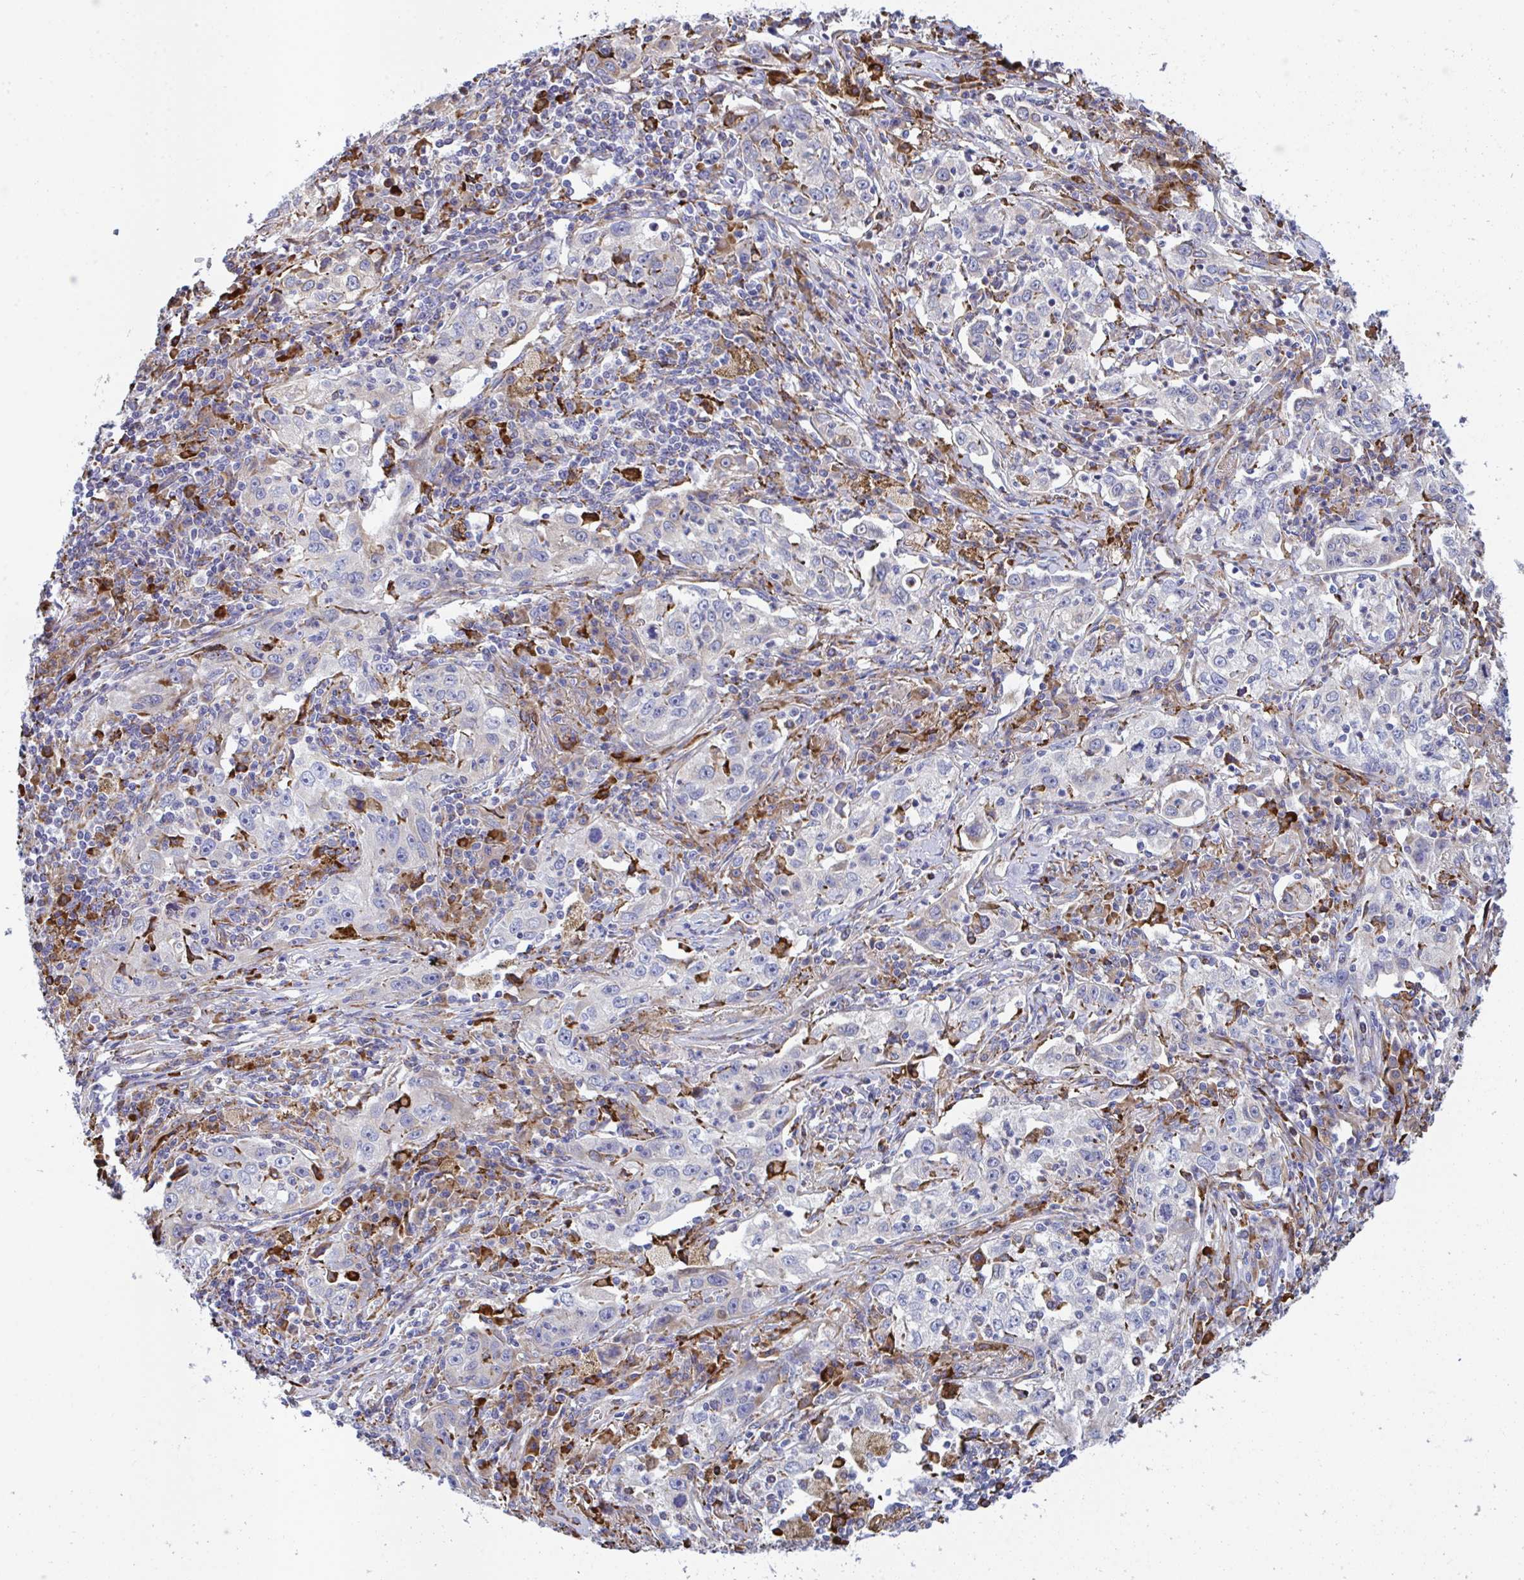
{"staining": {"intensity": "negative", "quantity": "none", "location": "none"}, "tissue": "lung cancer", "cell_type": "Tumor cells", "image_type": "cancer", "snomed": [{"axis": "morphology", "description": "Squamous cell carcinoma, NOS"}, {"axis": "topography", "description": "Lung"}], "caption": "The histopathology image displays no staining of tumor cells in lung cancer.", "gene": "PEAK3", "patient": {"sex": "male", "age": 71}}